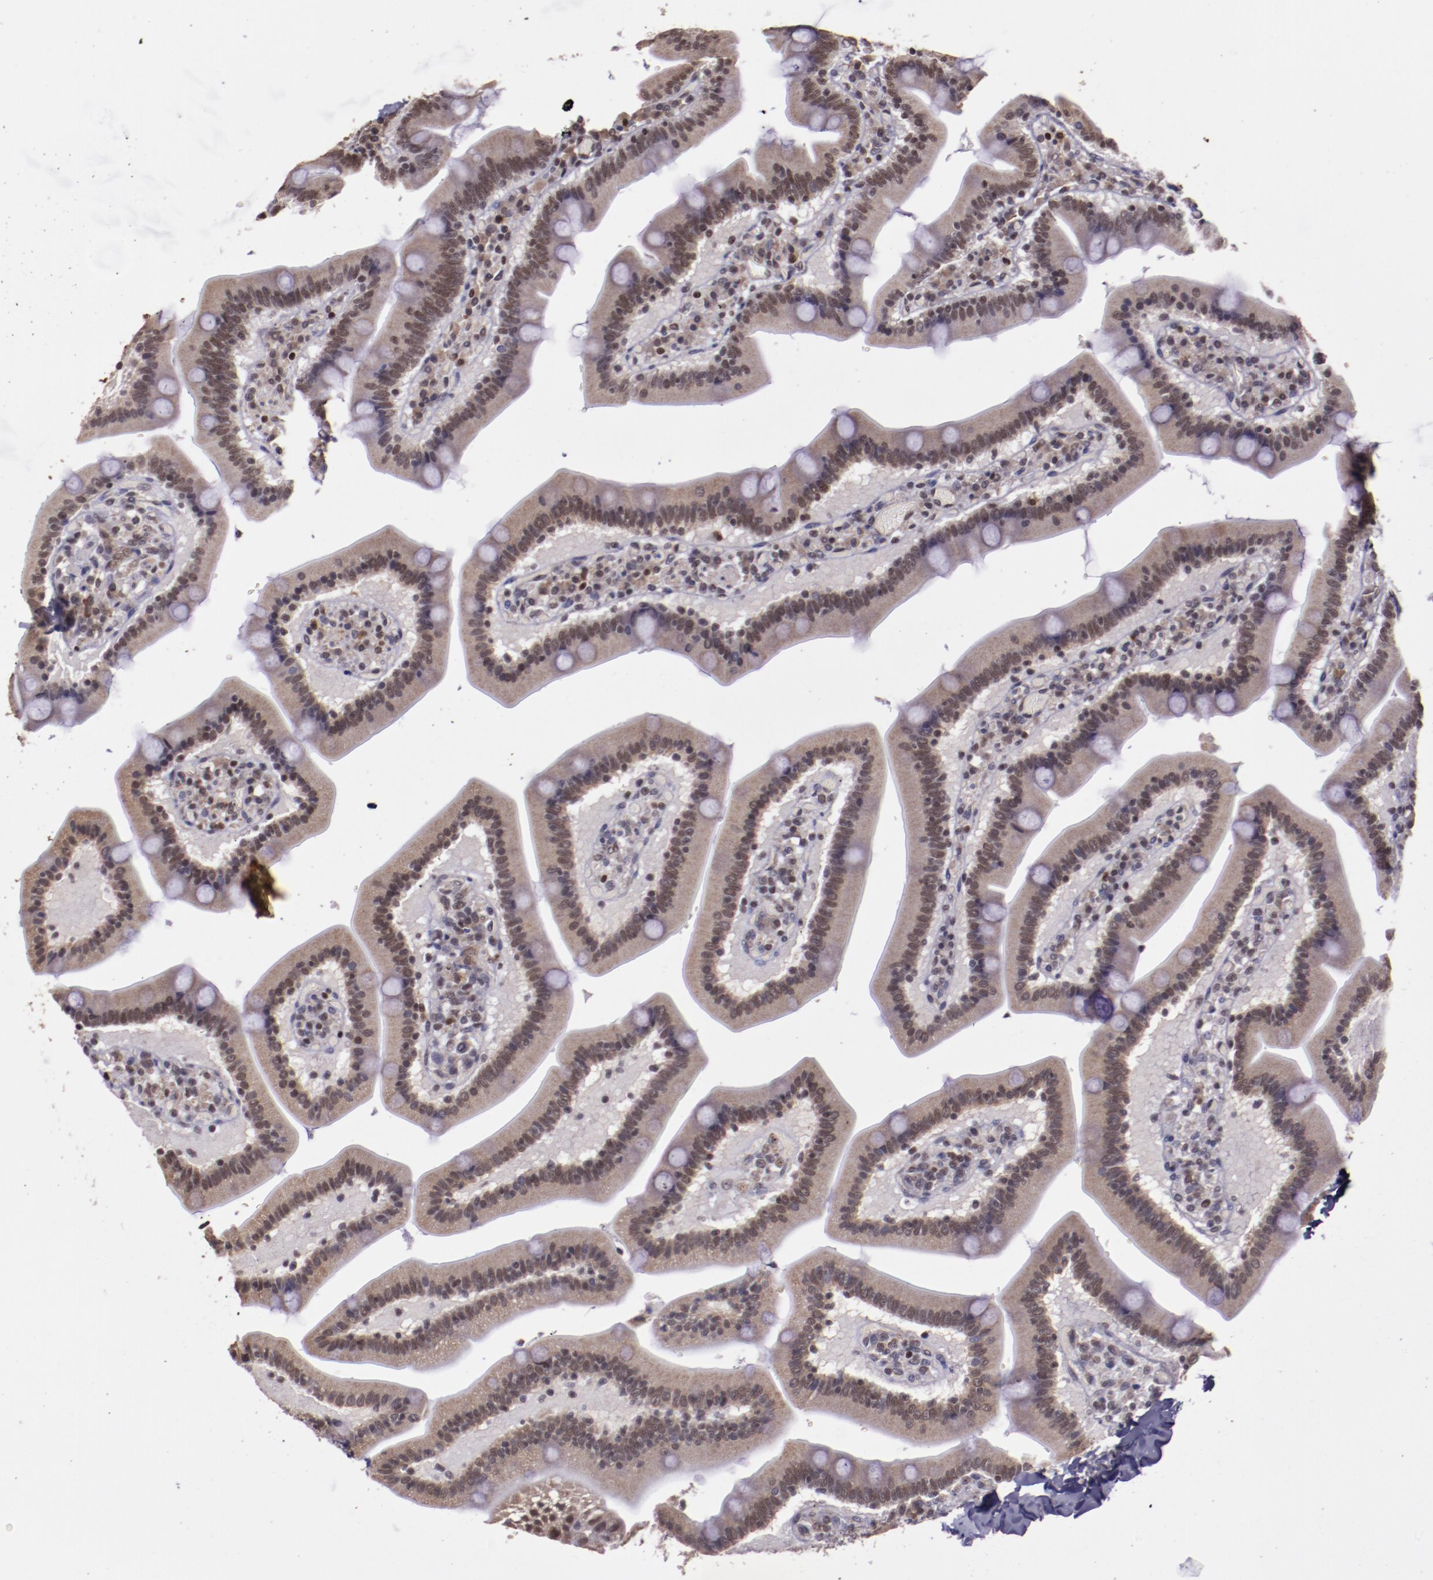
{"staining": {"intensity": "weak", "quantity": ">75%", "location": "cytoplasmic/membranous,nuclear"}, "tissue": "duodenum", "cell_type": "Glandular cells", "image_type": "normal", "snomed": [{"axis": "morphology", "description": "Normal tissue, NOS"}, {"axis": "topography", "description": "Duodenum"}], "caption": "A micrograph showing weak cytoplasmic/membranous,nuclear positivity in about >75% of glandular cells in benign duodenum, as visualized by brown immunohistochemical staining.", "gene": "ELF1", "patient": {"sex": "male", "age": 66}}